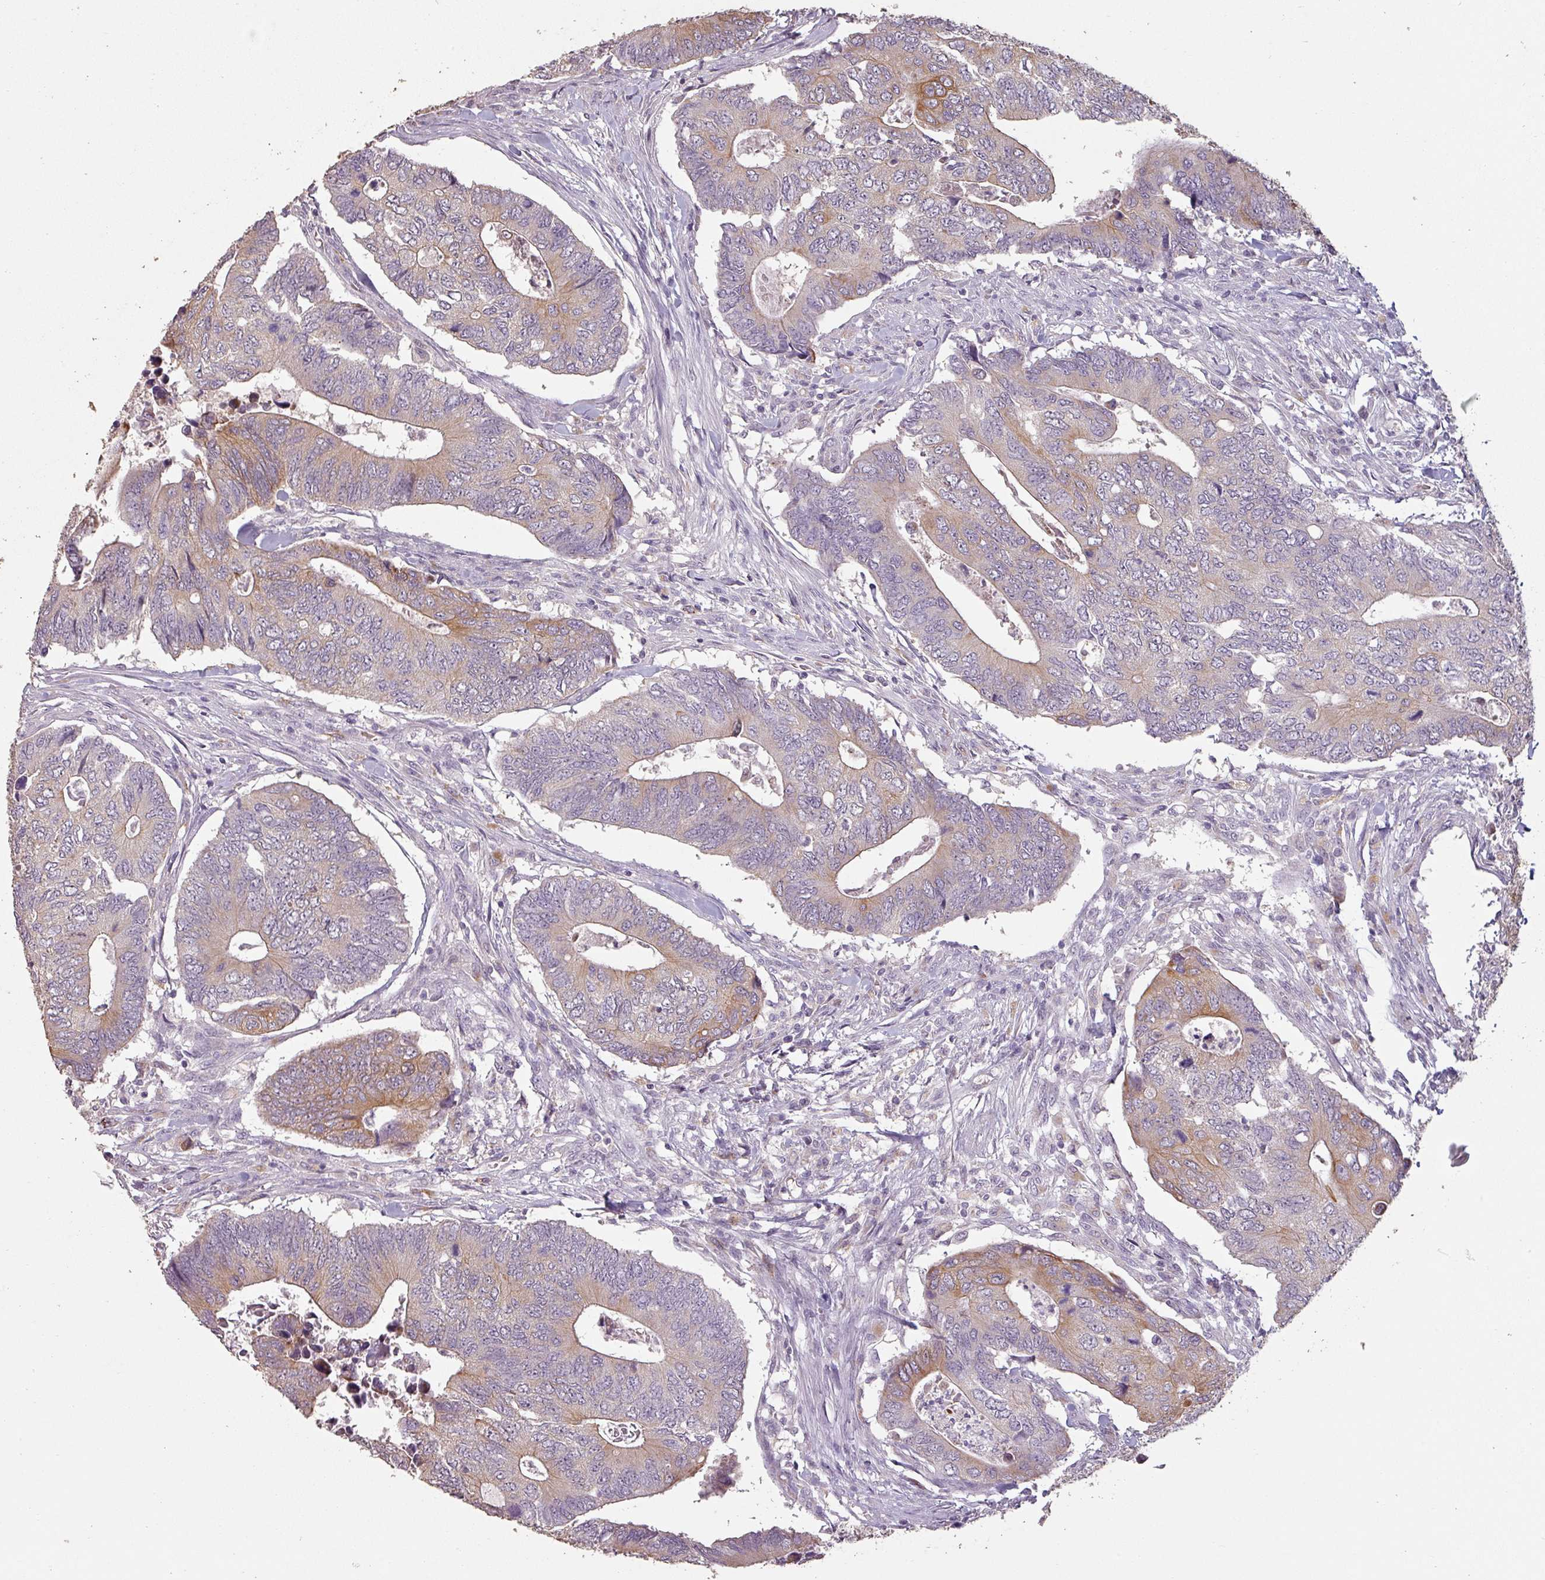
{"staining": {"intensity": "moderate", "quantity": "<25%", "location": "cytoplasmic/membranous"}, "tissue": "colorectal cancer", "cell_type": "Tumor cells", "image_type": "cancer", "snomed": [{"axis": "morphology", "description": "Adenocarcinoma, NOS"}, {"axis": "topography", "description": "Colon"}], "caption": "A brown stain highlights moderate cytoplasmic/membranous expression of a protein in human colorectal adenocarcinoma tumor cells.", "gene": "LYPLA1", "patient": {"sex": "male", "age": 87}}